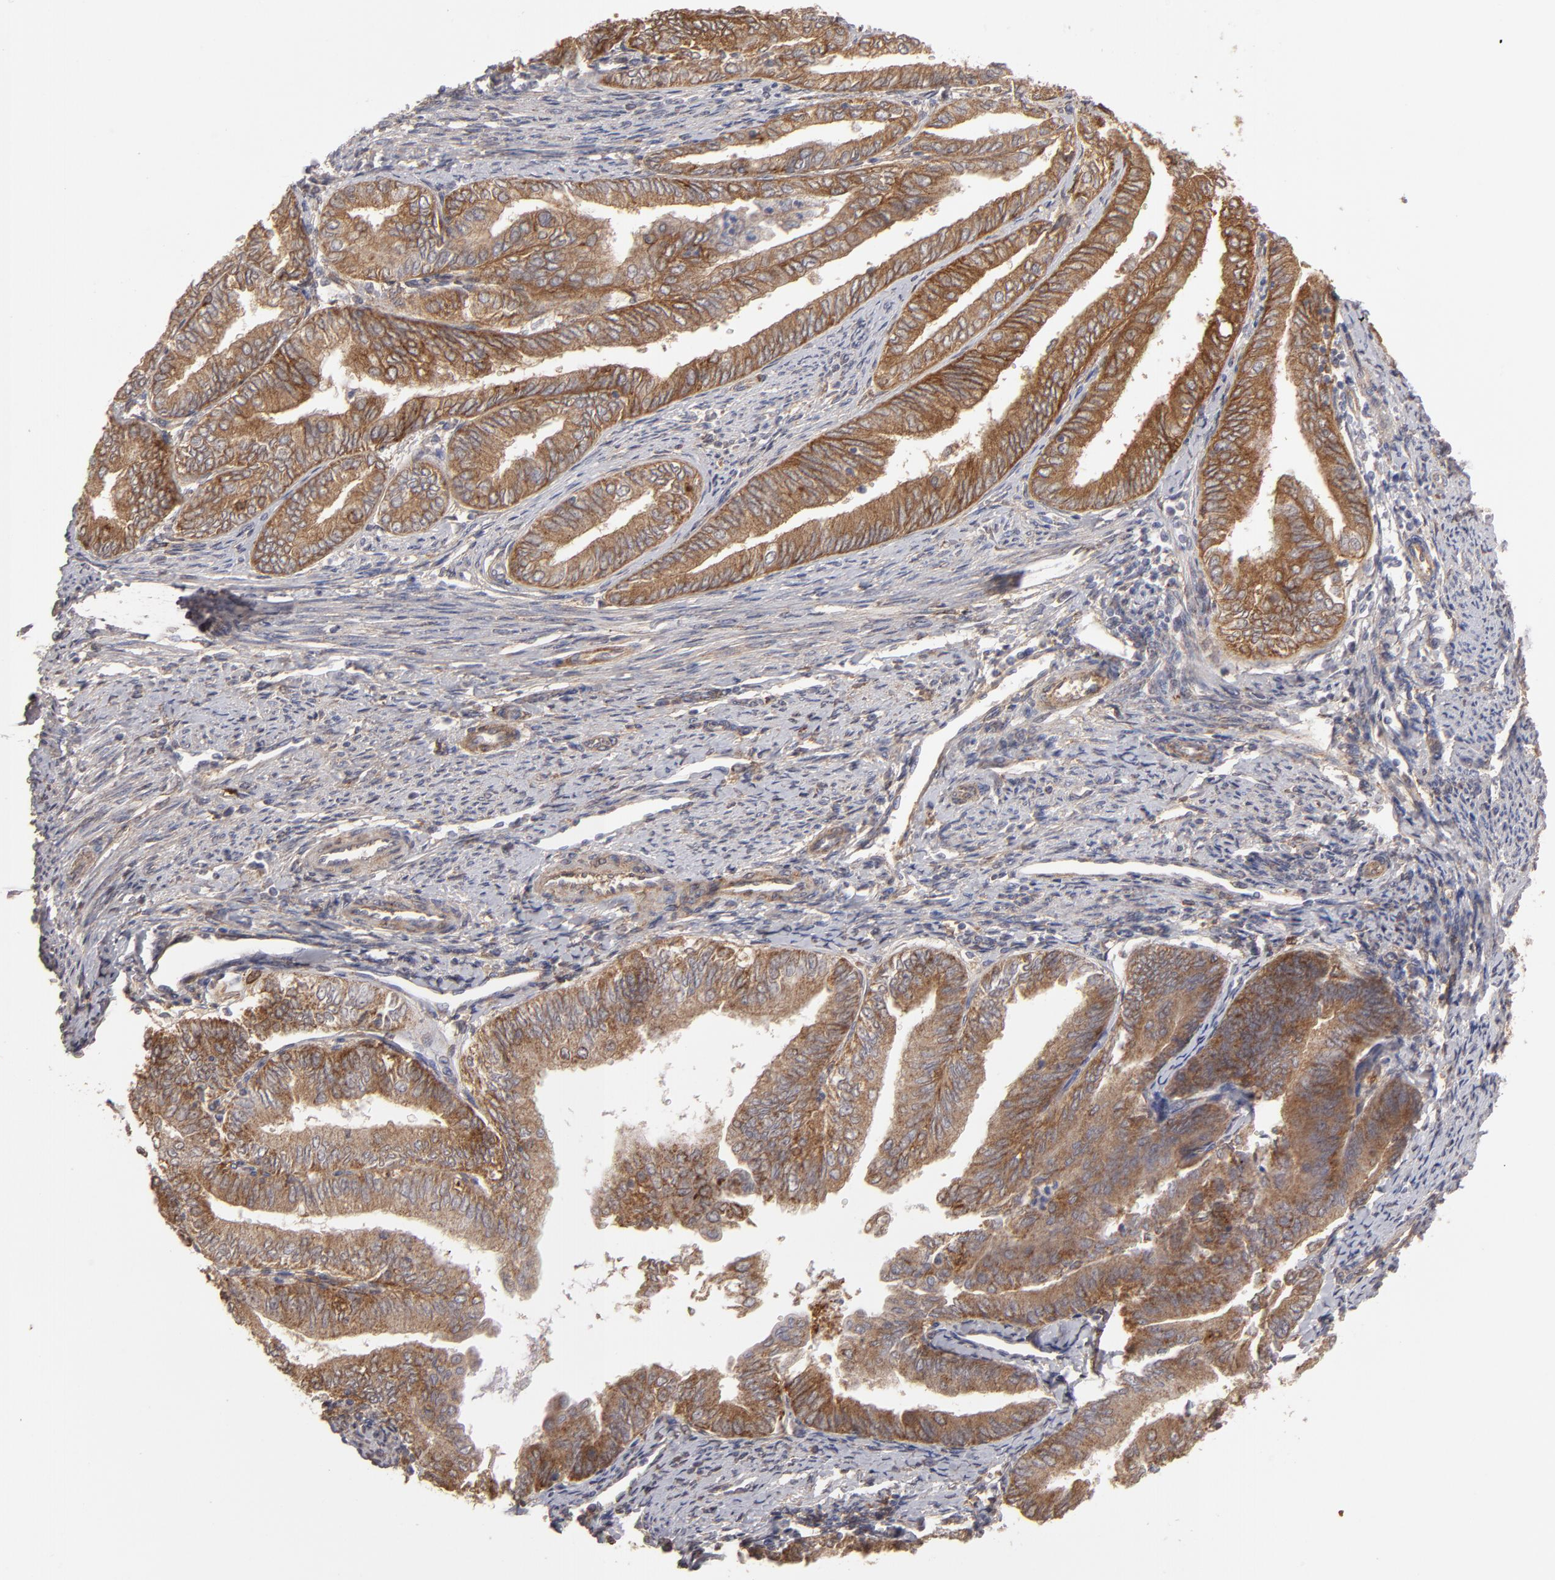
{"staining": {"intensity": "moderate", "quantity": ">75%", "location": "cytoplasmic/membranous"}, "tissue": "endometrial cancer", "cell_type": "Tumor cells", "image_type": "cancer", "snomed": [{"axis": "morphology", "description": "Adenocarcinoma, NOS"}, {"axis": "topography", "description": "Endometrium"}], "caption": "Endometrial cancer (adenocarcinoma) was stained to show a protein in brown. There is medium levels of moderate cytoplasmic/membranous expression in approximately >75% of tumor cells.", "gene": "ITGB5", "patient": {"sex": "female", "age": 66}}